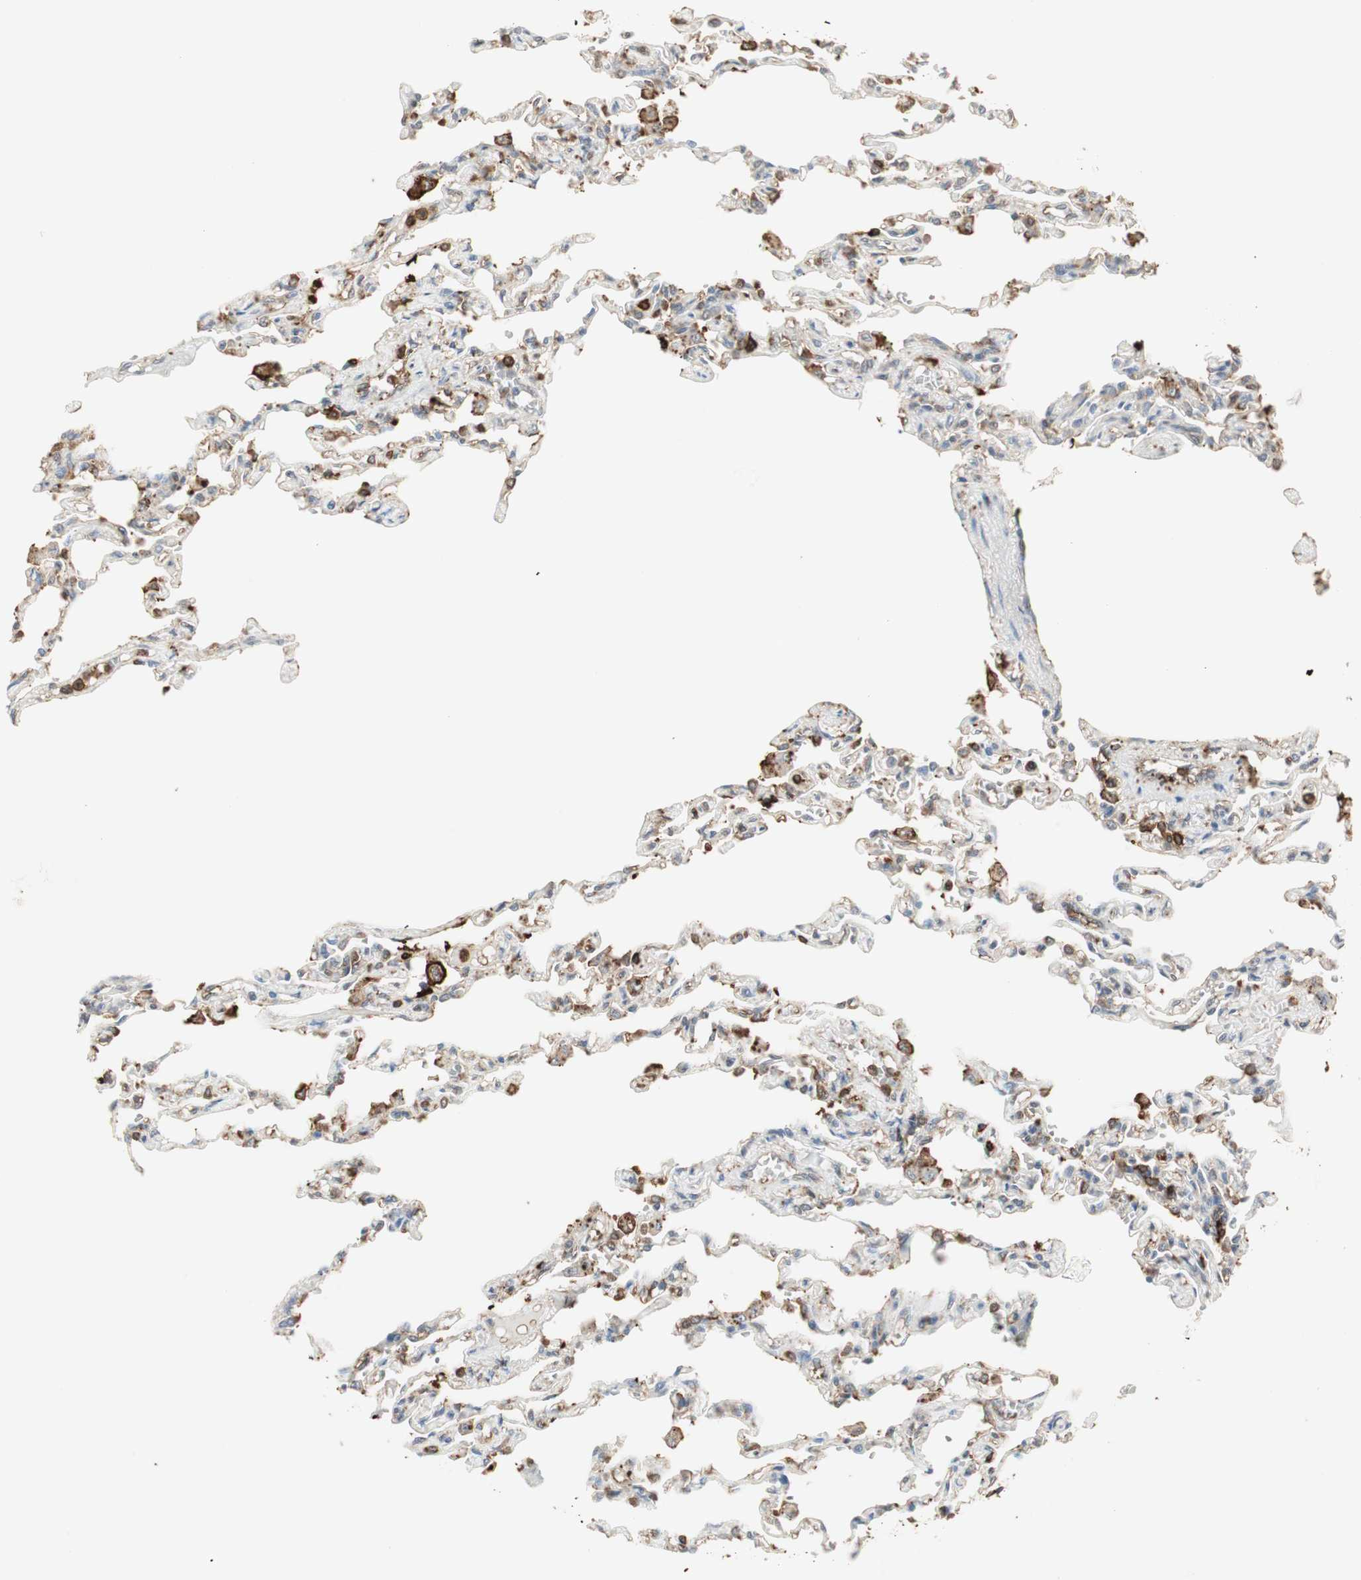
{"staining": {"intensity": "moderate", "quantity": "25%-75%", "location": "cytoplasmic/membranous"}, "tissue": "lung", "cell_type": "Alveolar cells", "image_type": "normal", "snomed": [{"axis": "morphology", "description": "Normal tissue, NOS"}, {"axis": "topography", "description": "Lung"}], "caption": "Immunohistochemical staining of normal human lung exhibits moderate cytoplasmic/membranous protein expression in approximately 25%-75% of alveolar cells. The staining was performed using DAB (3,3'-diaminobenzidine), with brown indicating positive protein expression. Nuclei are stained blue with hematoxylin.", "gene": "MMP3", "patient": {"sex": "male", "age": 21}}